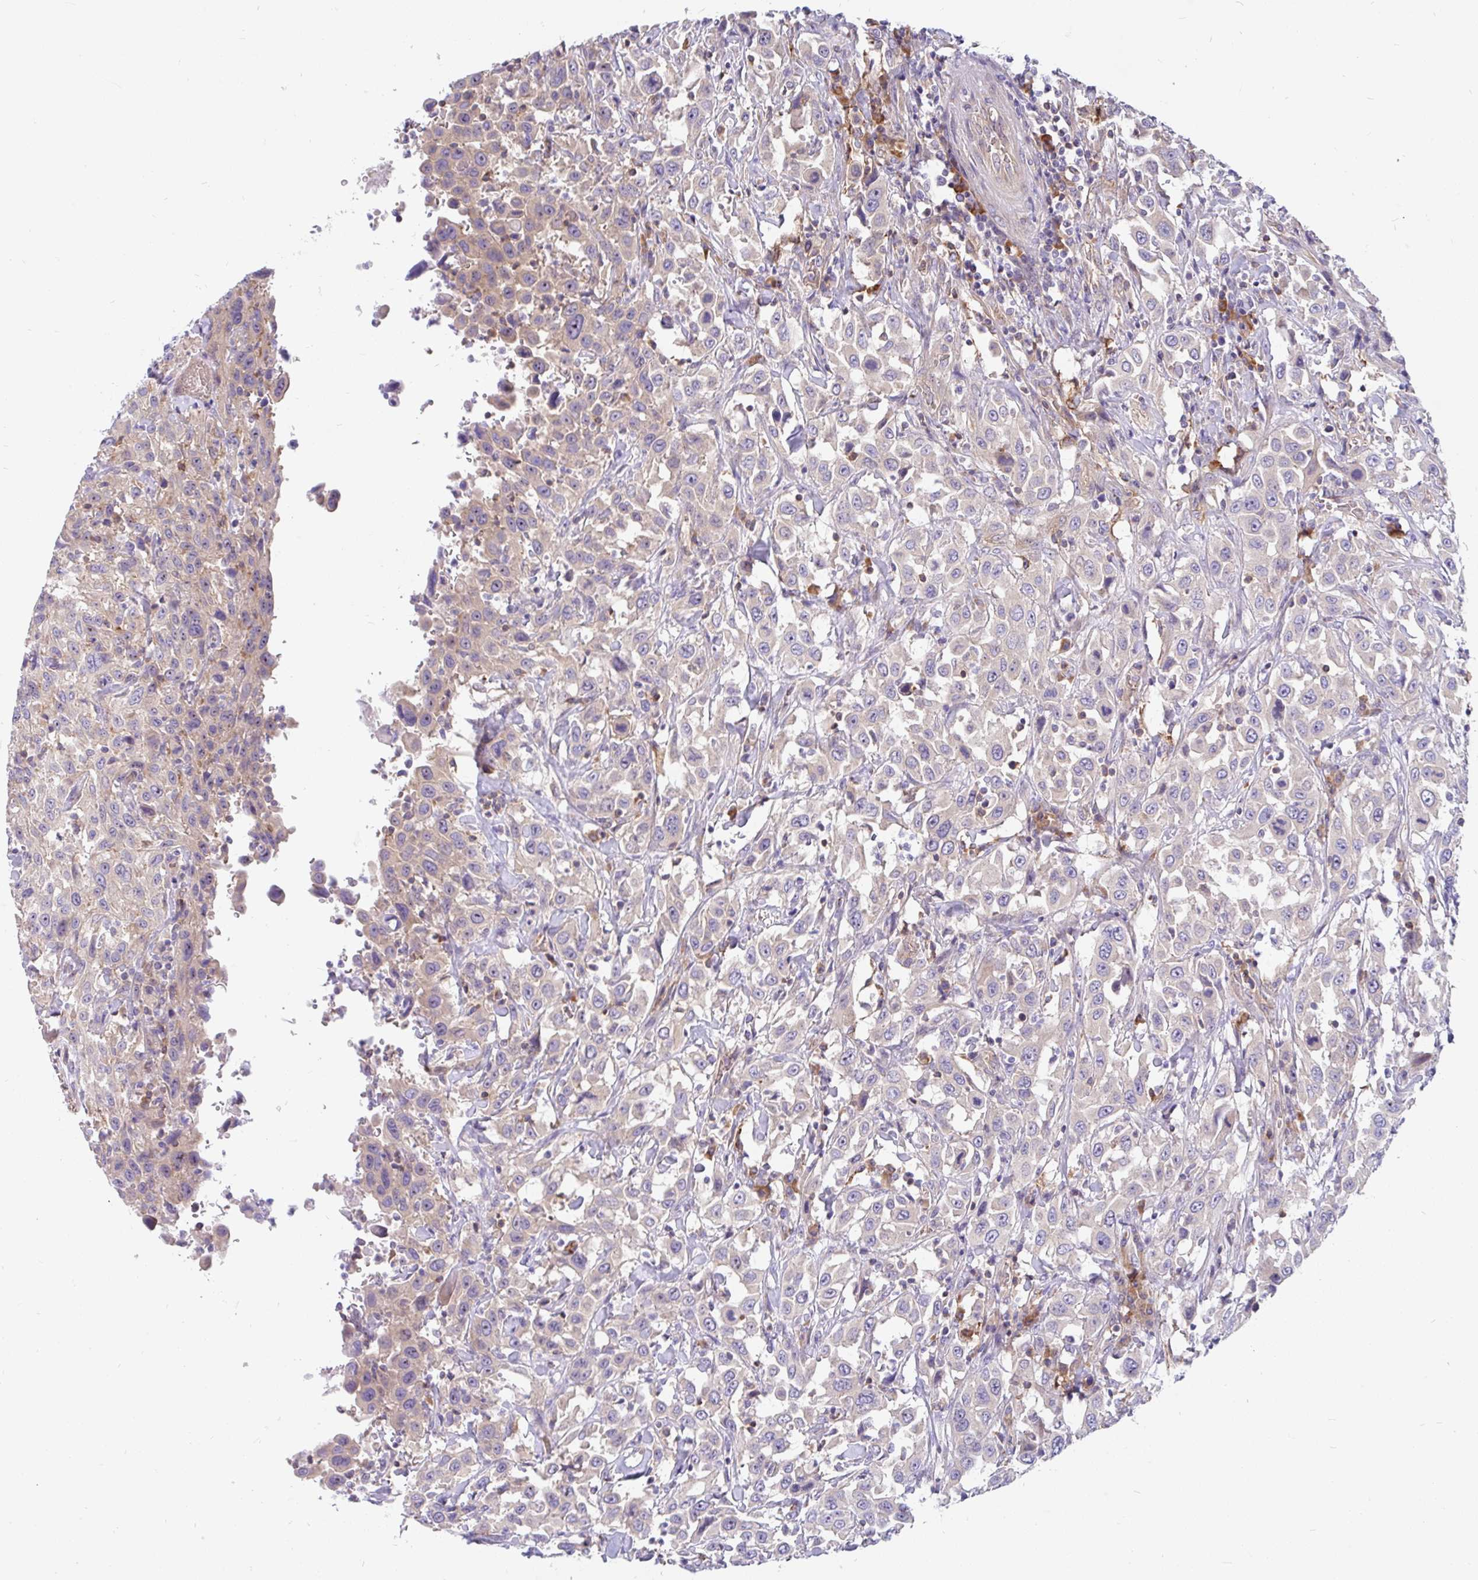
{"staining": {"intensity": "weak", "quantity": "<25%", "location": "cytoplasmic/membranous"}, "tissue": "urothelial cancer", "cell_type": "Tumor cells", "image_type": "cancer", "snomed": [{"axis": "morphology", "description": "Urothelial carcinoma, High grade"}, {"axis": "topography", "description": "Urinary bladder"}], "caption": "DAB (3,3'-diaminobenzidine) immunohistochemical staining of high-grade urothelial carcinoma exhibits no significant staining in tumor cells. (DAB (3,3'-diaminobenzidine) IHC, high magnification).", "gene": "LRRC26", "patient": {"sex": "male", "age": 61}}